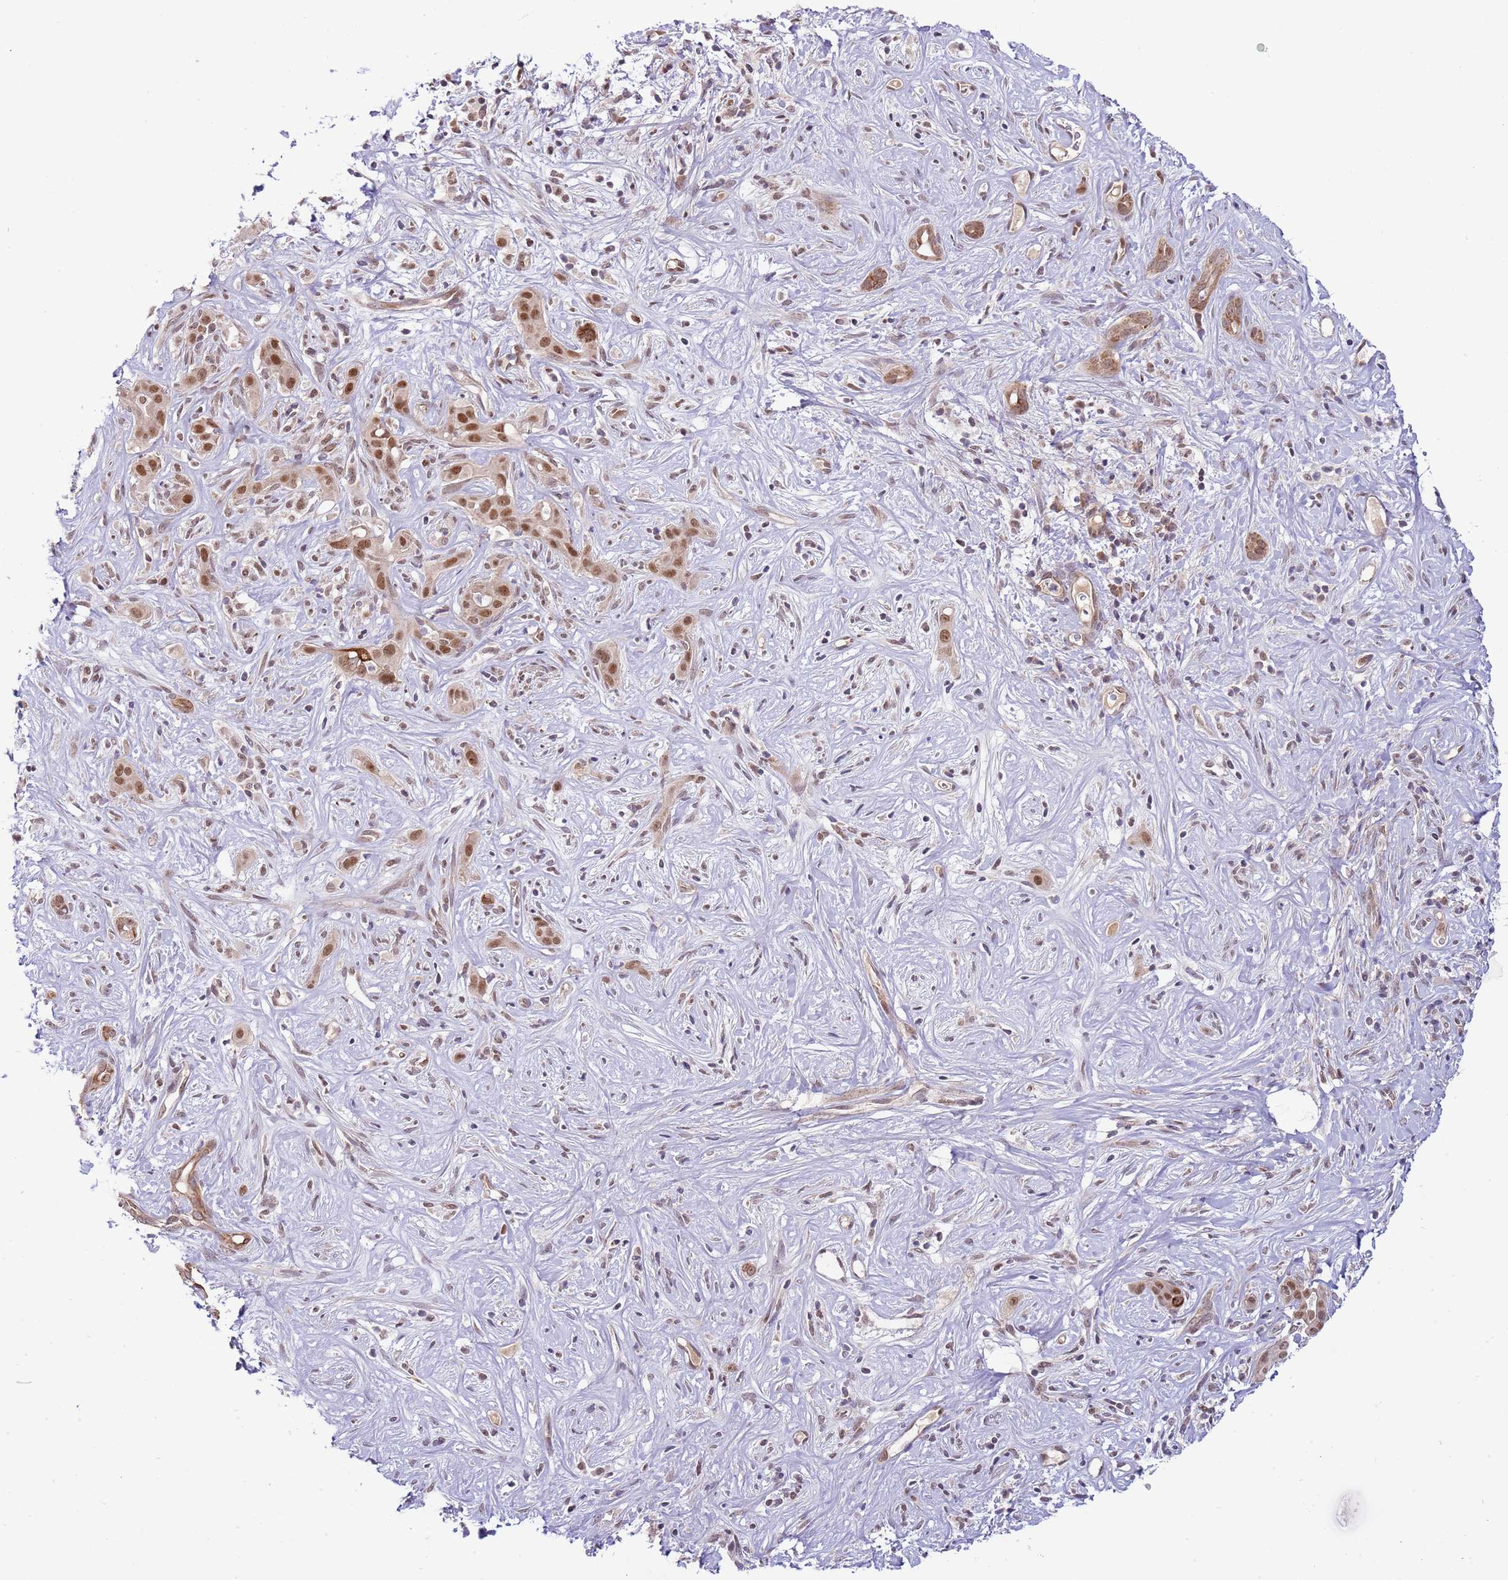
{"staining": {"intensity": "moderate", "quantity": ">75%", "location": "cytoplasmic/membranous,nuclear"}, "tissue": "liver cancer", "cell_type": "Tumor cells", "image_type": "cancer", "snomed": [{"axis": "morphology", "description": "Cholangiocarcinoma"}, {"axis": "topography", "description": "Liver"}], "caption": "Cholangiocarcinoma (liver) tissue displays moderate cytoplasmic/membranous and nuclear positivity in about >75% of tumor cells", "gene": "CHD1", "patient": {"sex": "male", "age": 67}}